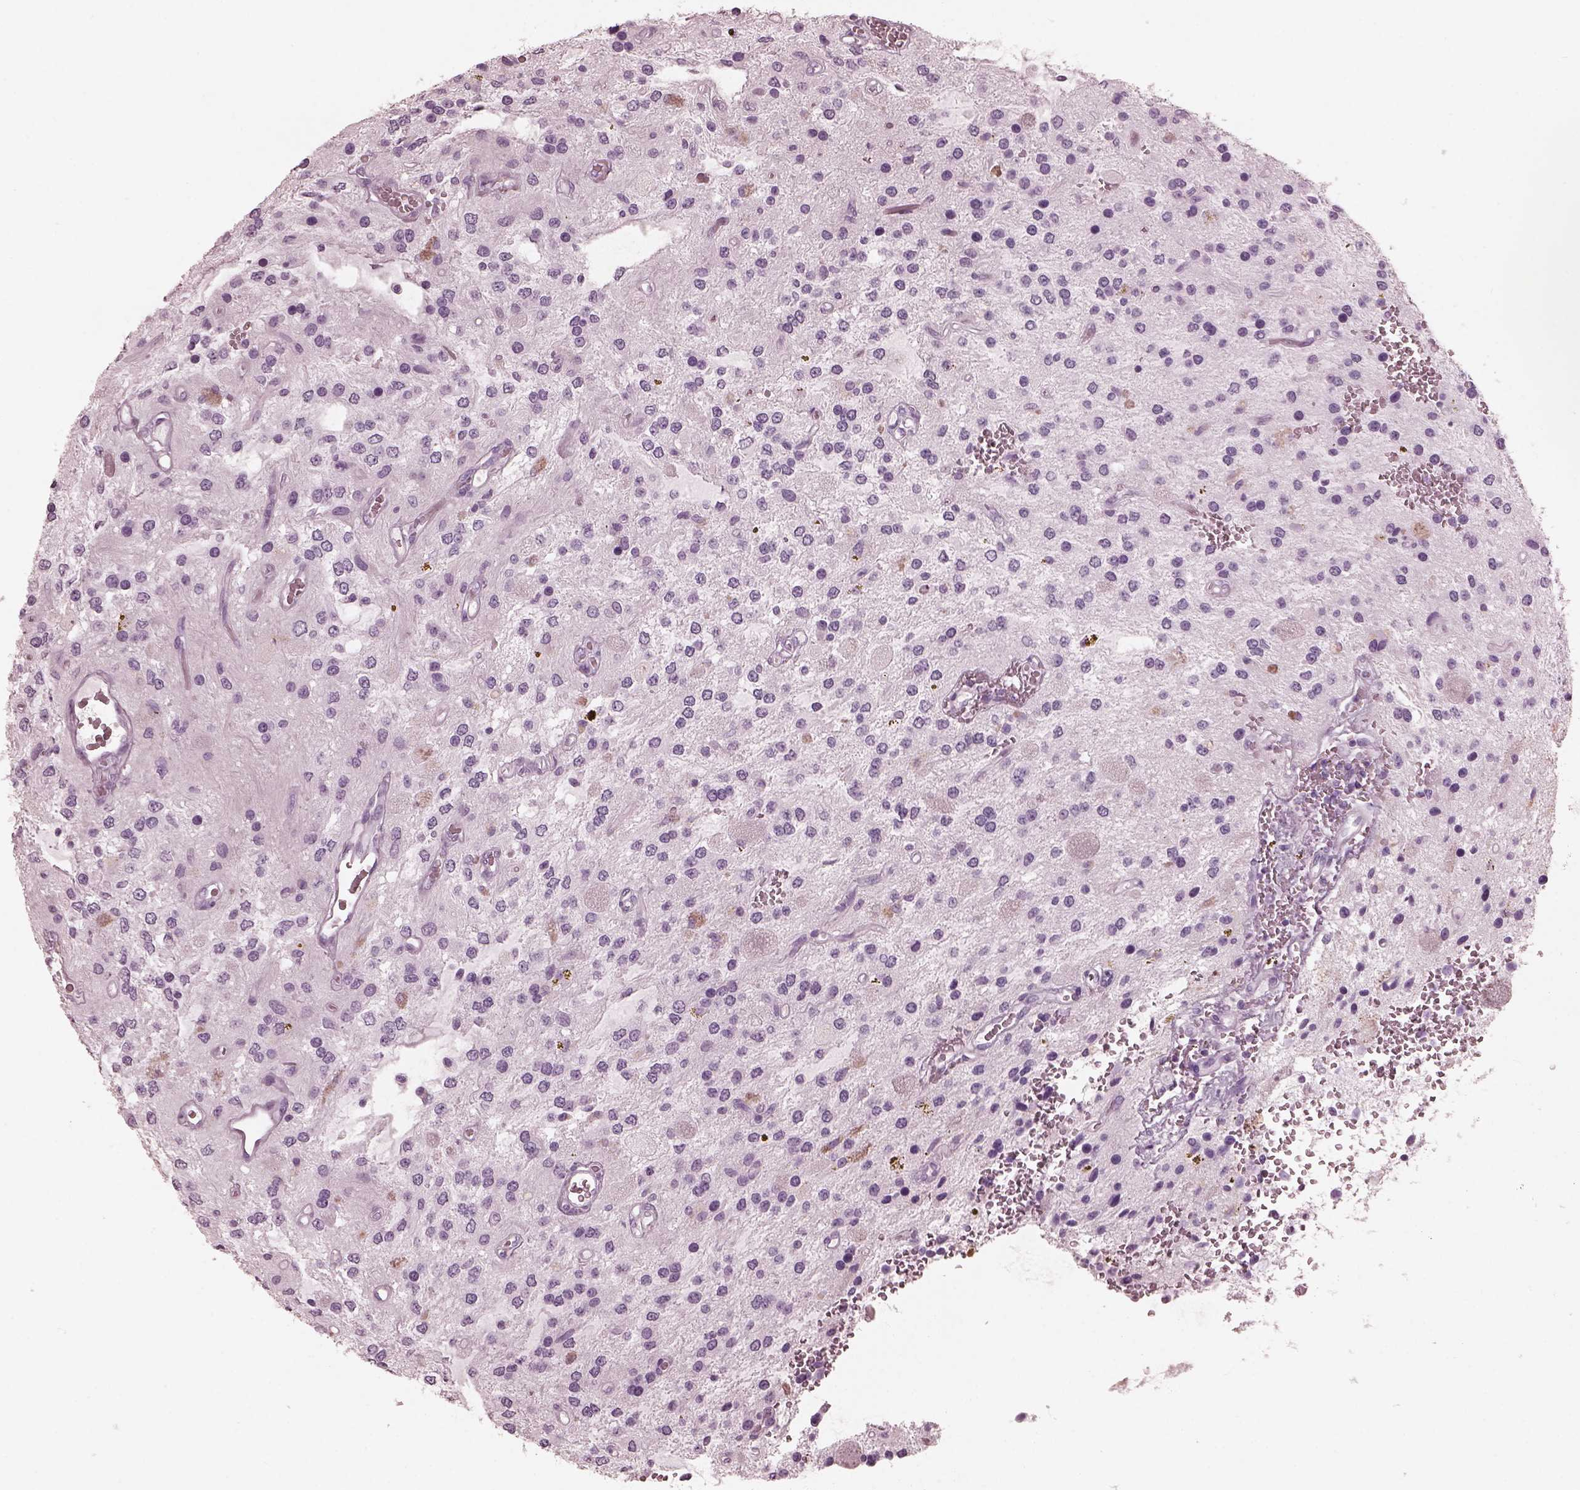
{"staining": {"intensity": "negative", "quantity": "none", "location": "none"}, "tissue": "glioma", "cell_type": "Tumor cells", "image_type": "cancer", "snomed": [{"axis": "morphology", "description": "Glioma, malignant, Low grade"}, {"axis": "topography", "description": "Cerebellum"}], "caption": "Tumor cells are negative for brown protein staining in malignant low-grade glioma.", "gene": "FABP9", "patient": {"sex": "female", "age": 14}}